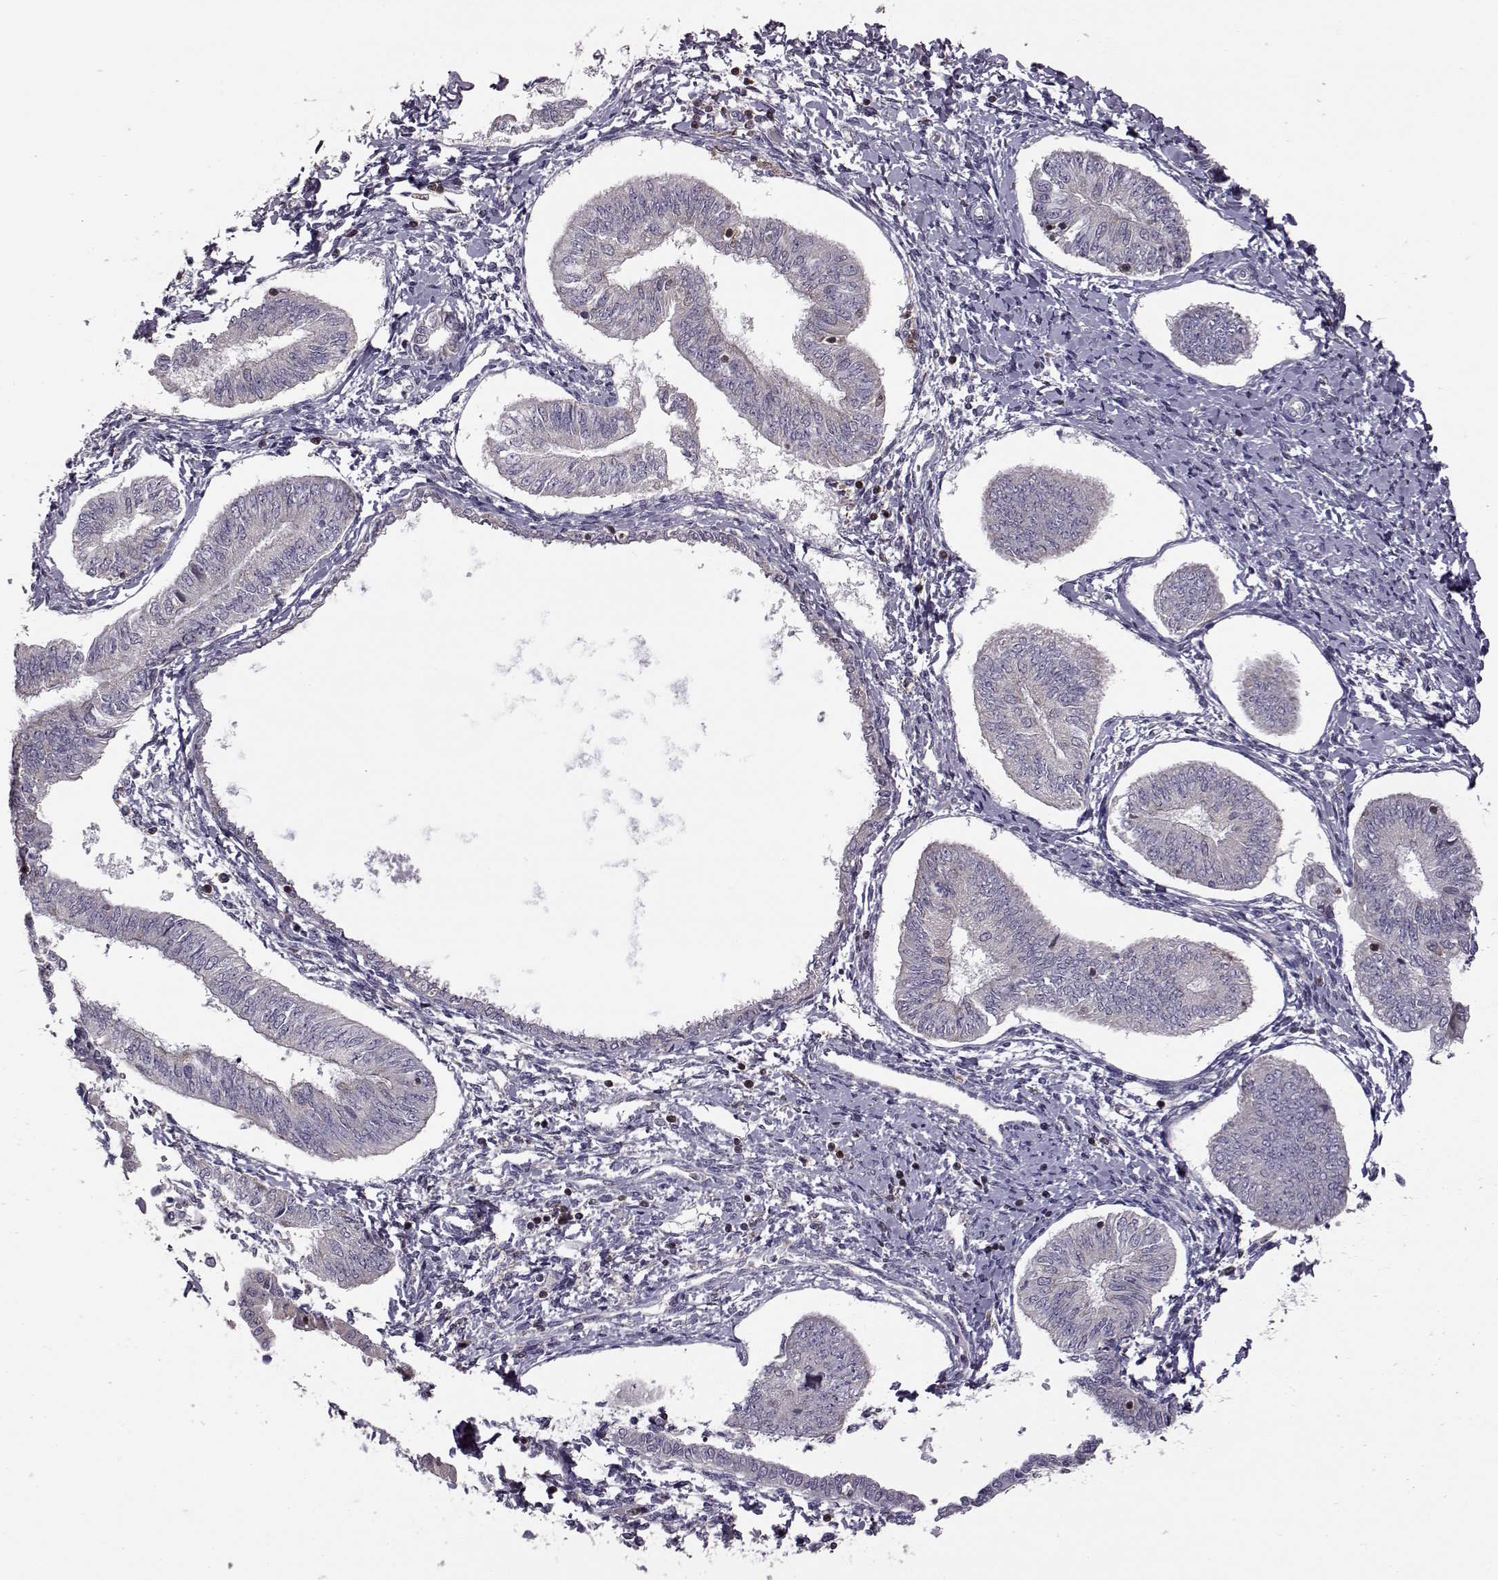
{"staining": {"intensity": "negative", "quantity": "none", "location": "none"}, "tissue": "endometrial cancer", "cell_type": "Tumor cells", "image_type": "cancer", "snomed": [{"axis": "morphology", "description": "Adenocarcinoma, NOS"}, {"axis": "topography", "description": "Endometrium"}], "caption": "A photomicrograph of endometrial cancer (adenocarcinoma) stained for a protein reveals no brown staining in tumor cells.", "gene": "DOK2", "patient": {"sex": "female", "age": 58}}